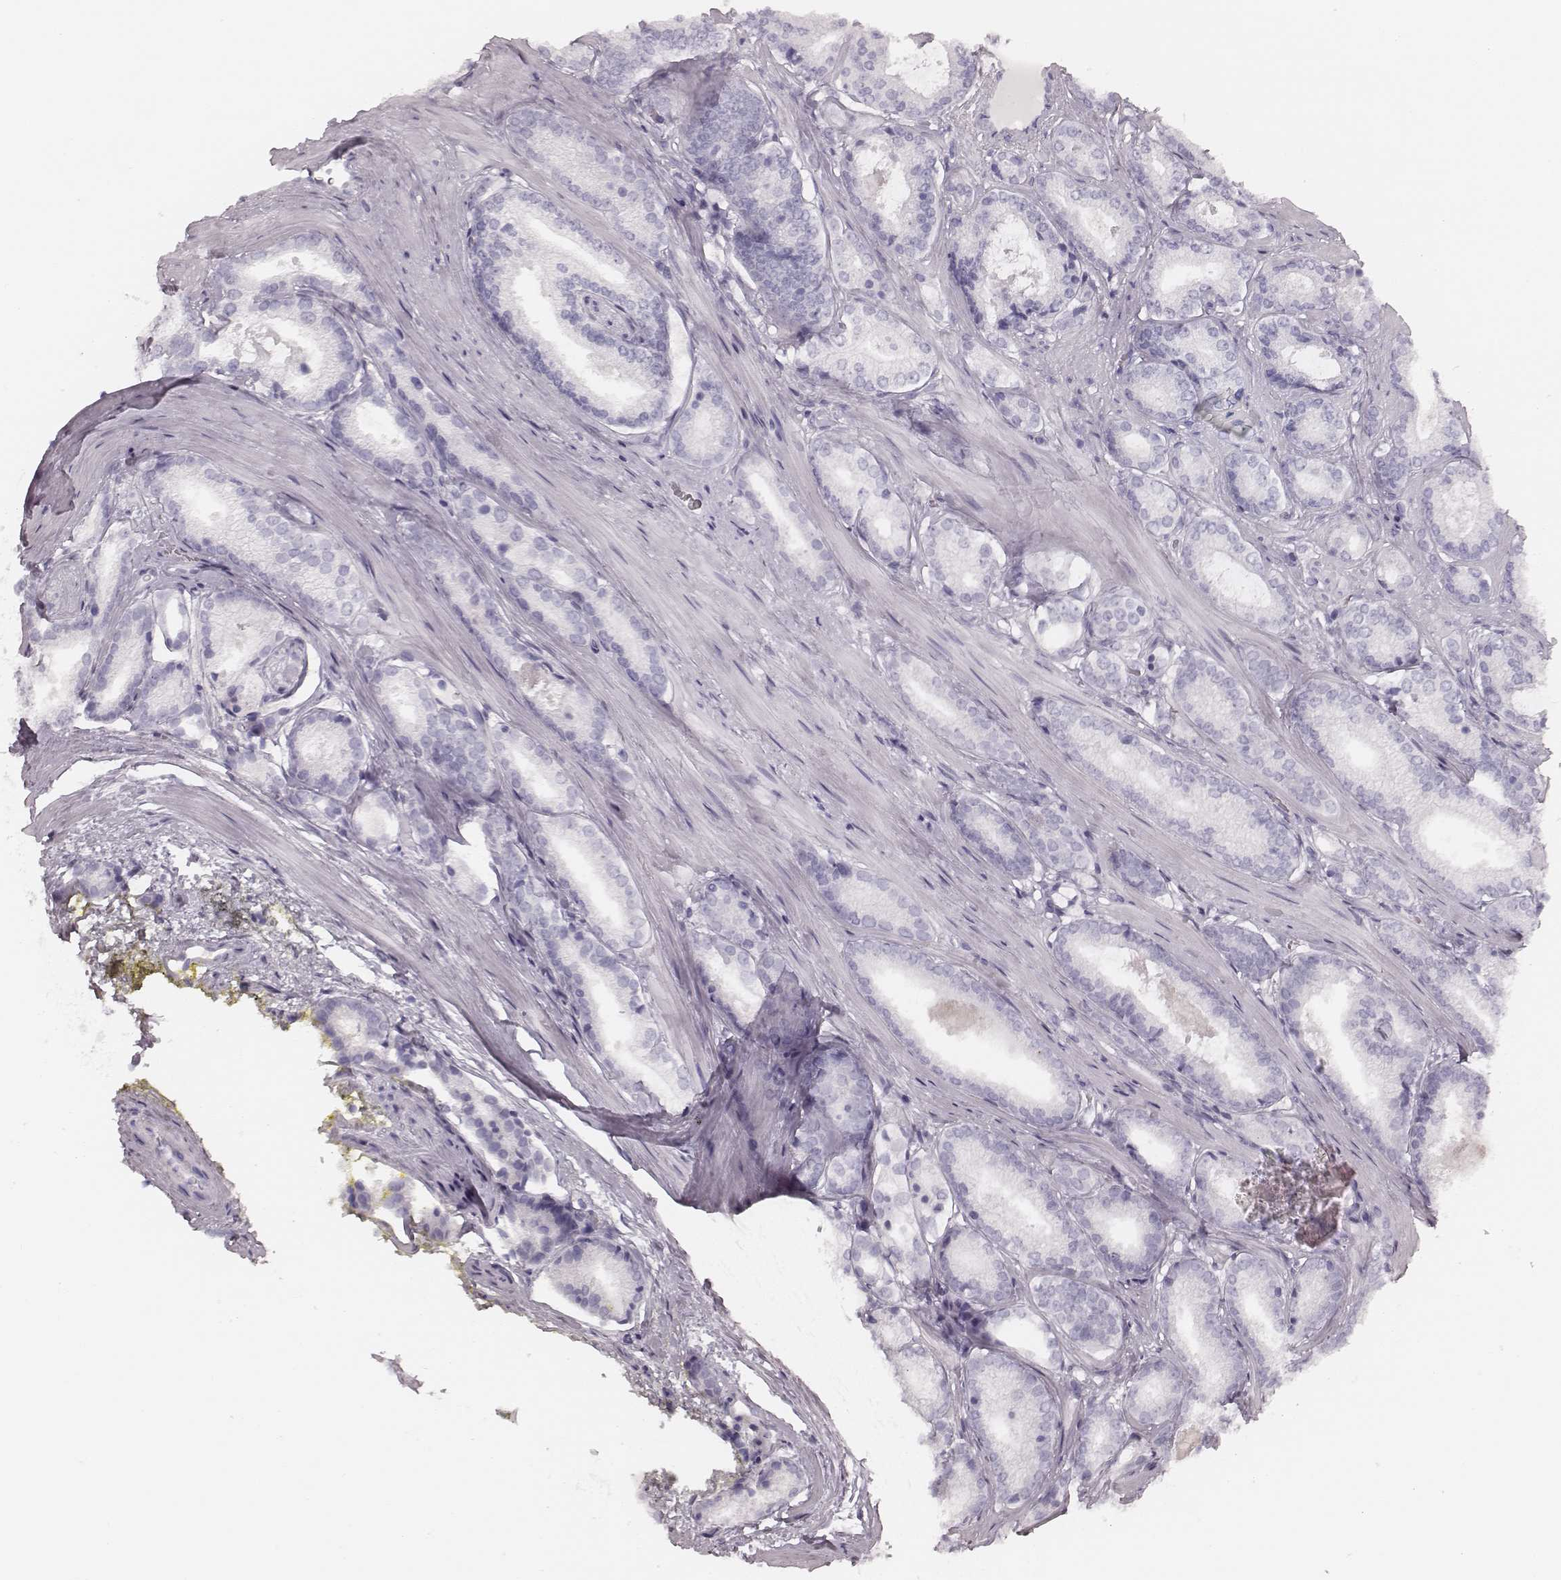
{"staining": {"intensity": "negative", "quantity": "none", "location": "none"}, "tissue": "prostate cancer", "cell_type": "Tumor cells", "image_type": "cancer", "snomed": [{"axis": "morphology", "description": "Adenocarcinoma, Low grade"}, {"axis": "topography", "description": "Prostate"}], "caption": "Image shows no protein expression in tumor cells of prostate cancer tissue. The staining was performed using DAB to visualize the protein expression in brown, while the nuclei were stained in blue with hematoxylin (Magnification: 20x).", "gene": "KRT34", "patient": {"sex": "male", "age": 56}}